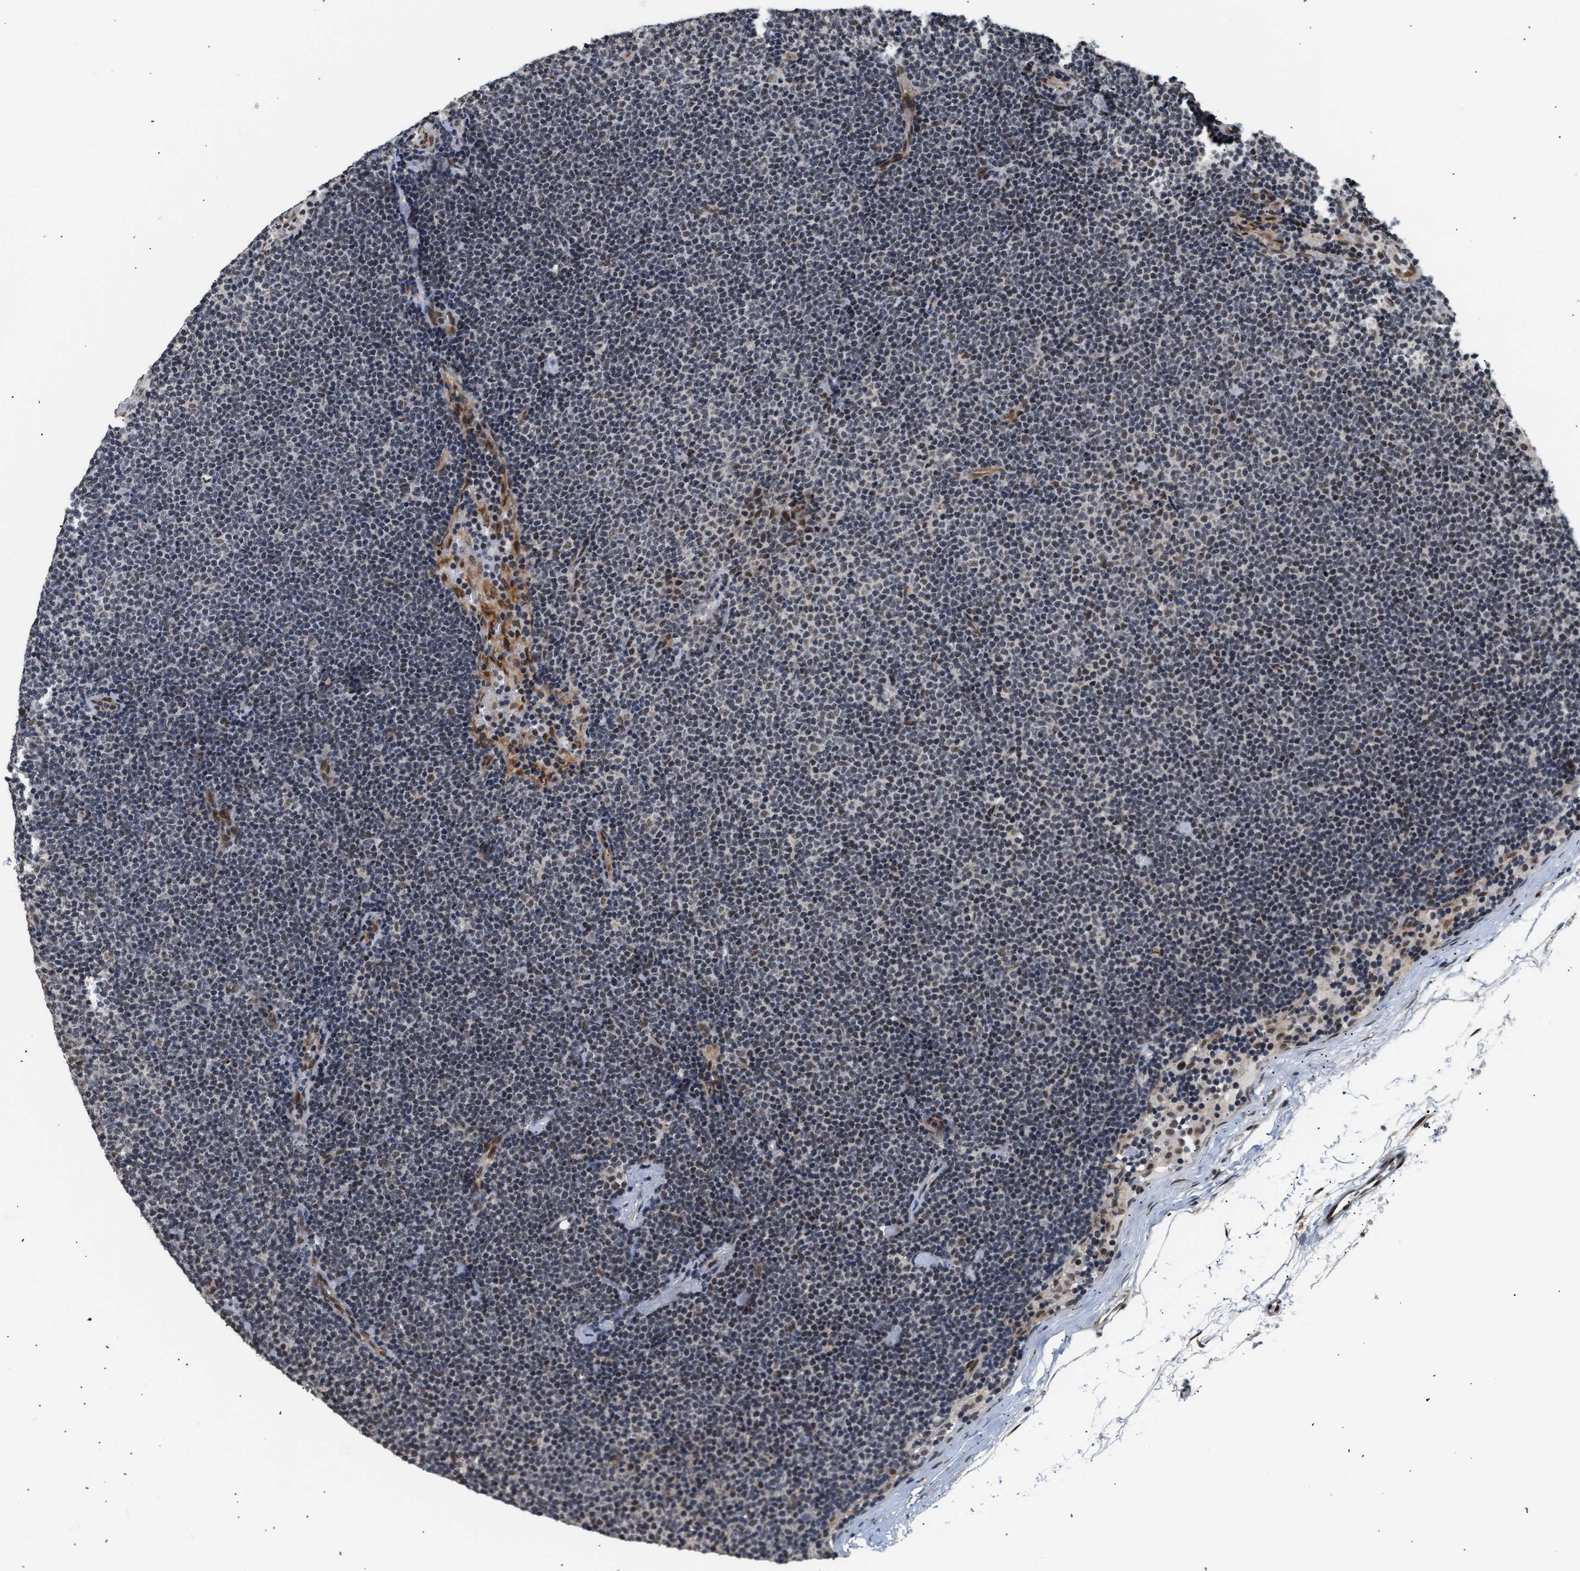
{"staining": {"intensity": "weak", "quantity": "<25%", "location": "nuclear"}, "tissue": "lymphoma", "cell_type": "Tumor cells", "image_type": "cancer", "snomed": [{"axis": "morphology", "description": "Malignant lymphoma, non-Hodgkin's type, Low grade"}, {"axis": "topography", "description": "Lymph node"}], "caption": "Malignant lymphoma, non-Hodgkin's type (low-grade) was stained to show a protein in brown. There is no significant positivity in tumor cells.", "gene": "THOC1", "patient": {"sex": "female", "age": 53}}